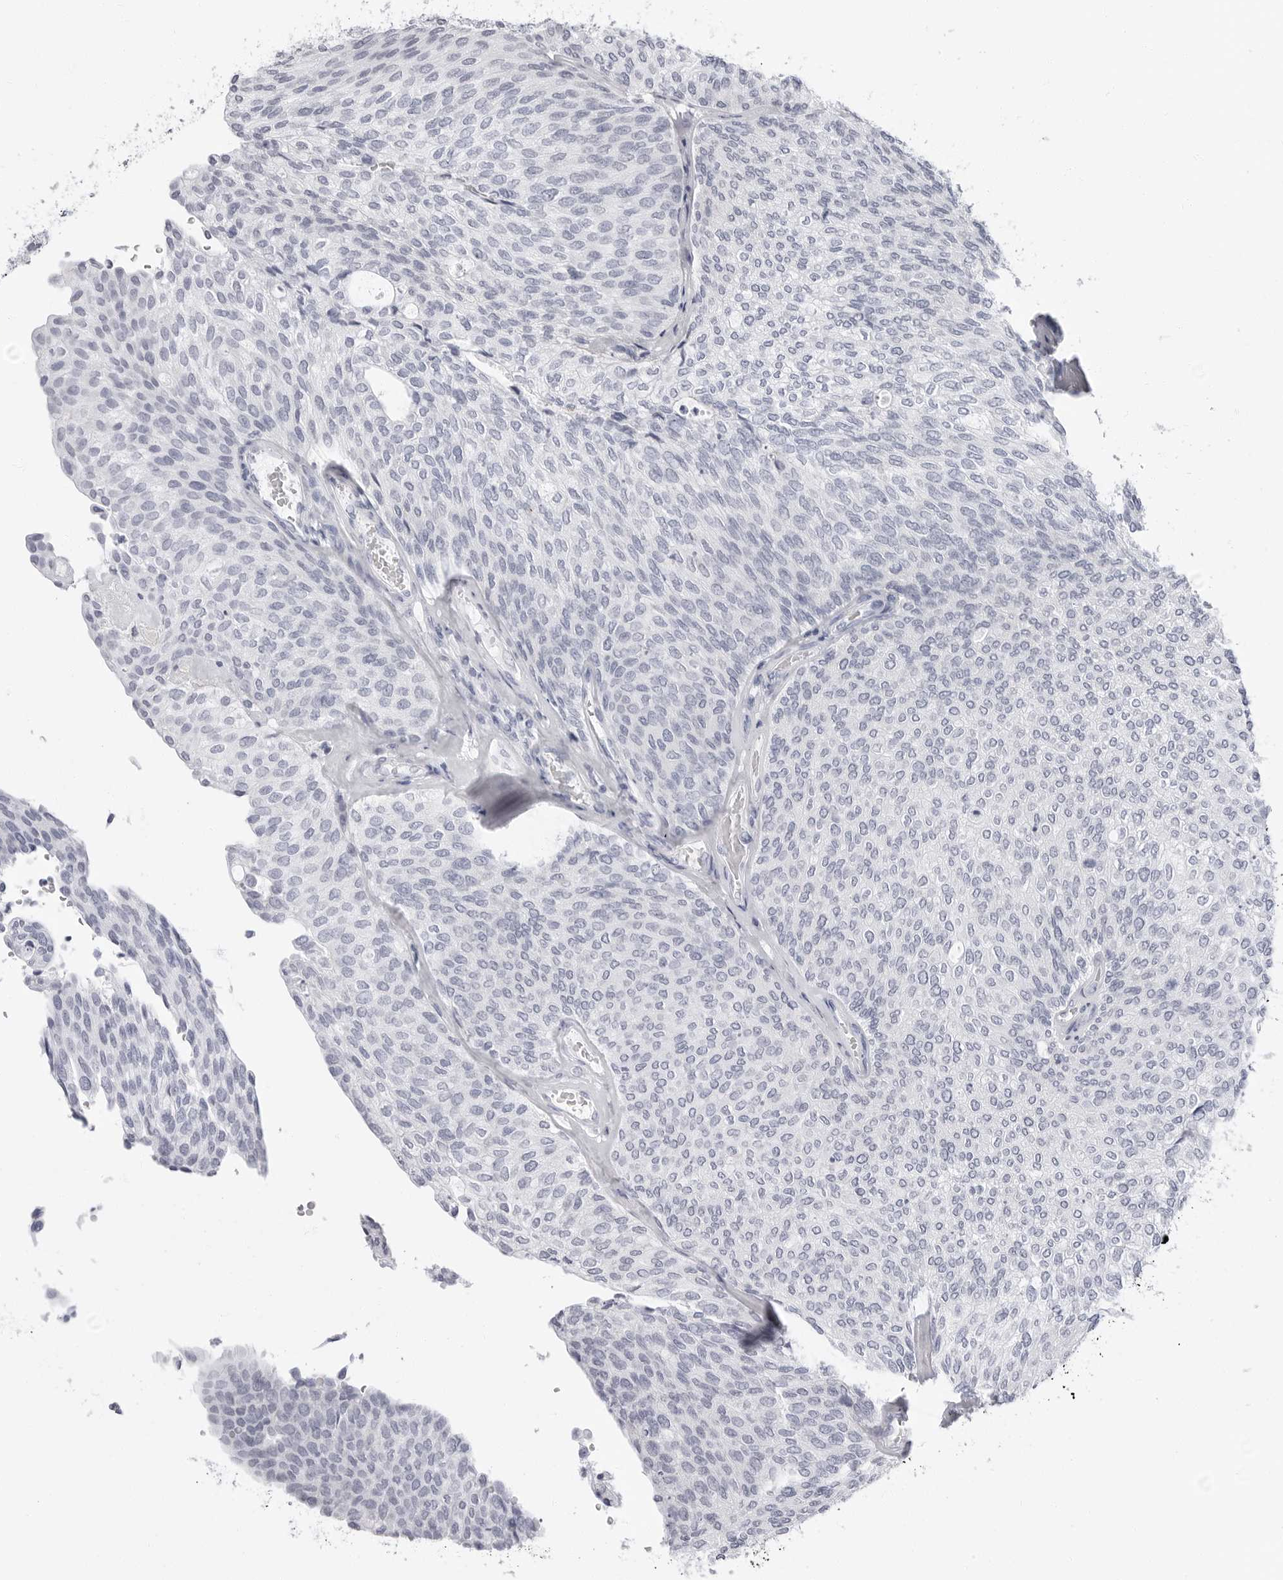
{"staining": {"intensity": "negative", "quantity": "none", "location": "none"}, "tissue": "urothelial cancer", "cell_type": "Tumor cells", "image_type": "cancer", "snomed": [{"axis": "morphology", "description": "Urothelial carcinoma, Low grade"}, {"axis": "topography", "description": "Urinary bladder"}], "caption": "Tumor cells show no significant positivity in urothelial cancer.", "gene": "ERICH3", "patient": {"sex": "female", "age": 79}}